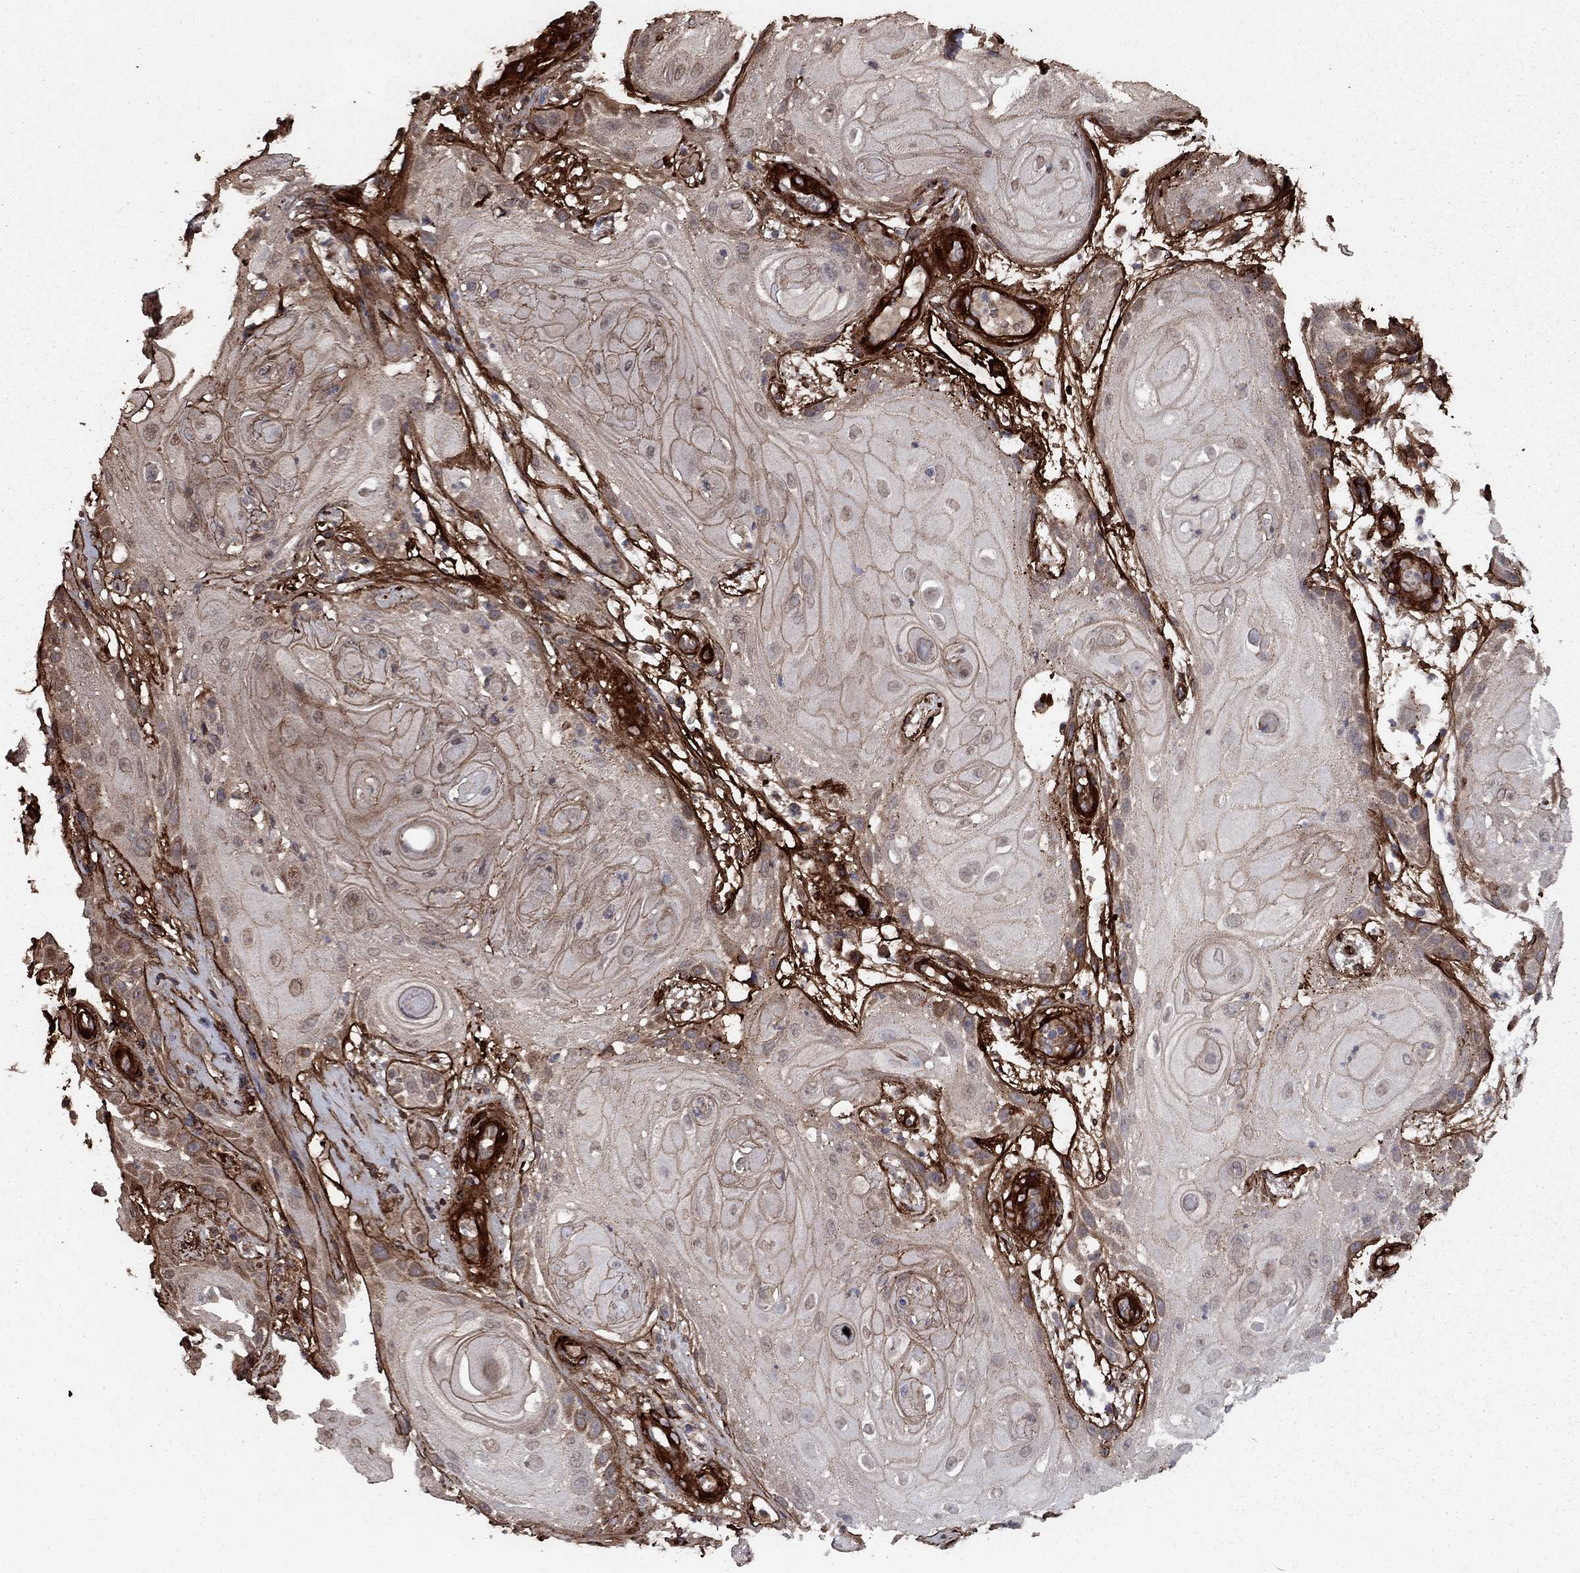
{"staining": {"intensity": "weak", "quantity": "25%-75%", "location": "cytoplasmic/membranous"}, "tissue": "skin cancer", "cell_type": "Tumor cells", "image_type": "cancer", "snomed": [{"axis": "morphology", "description": "Squamous cell carcinoma, NOS"}, {"axis": "topography", "description": "Skin"}], "caption": "This image reveals immunohistochemistry staining of human skin cancer (squamous cell carcinoma), with low weak cytoplasmic/membranous staining in about 25%-75% of tumor cells.", "gene": "COL18A1", "patient": {"sex": "male", "age": 62}}